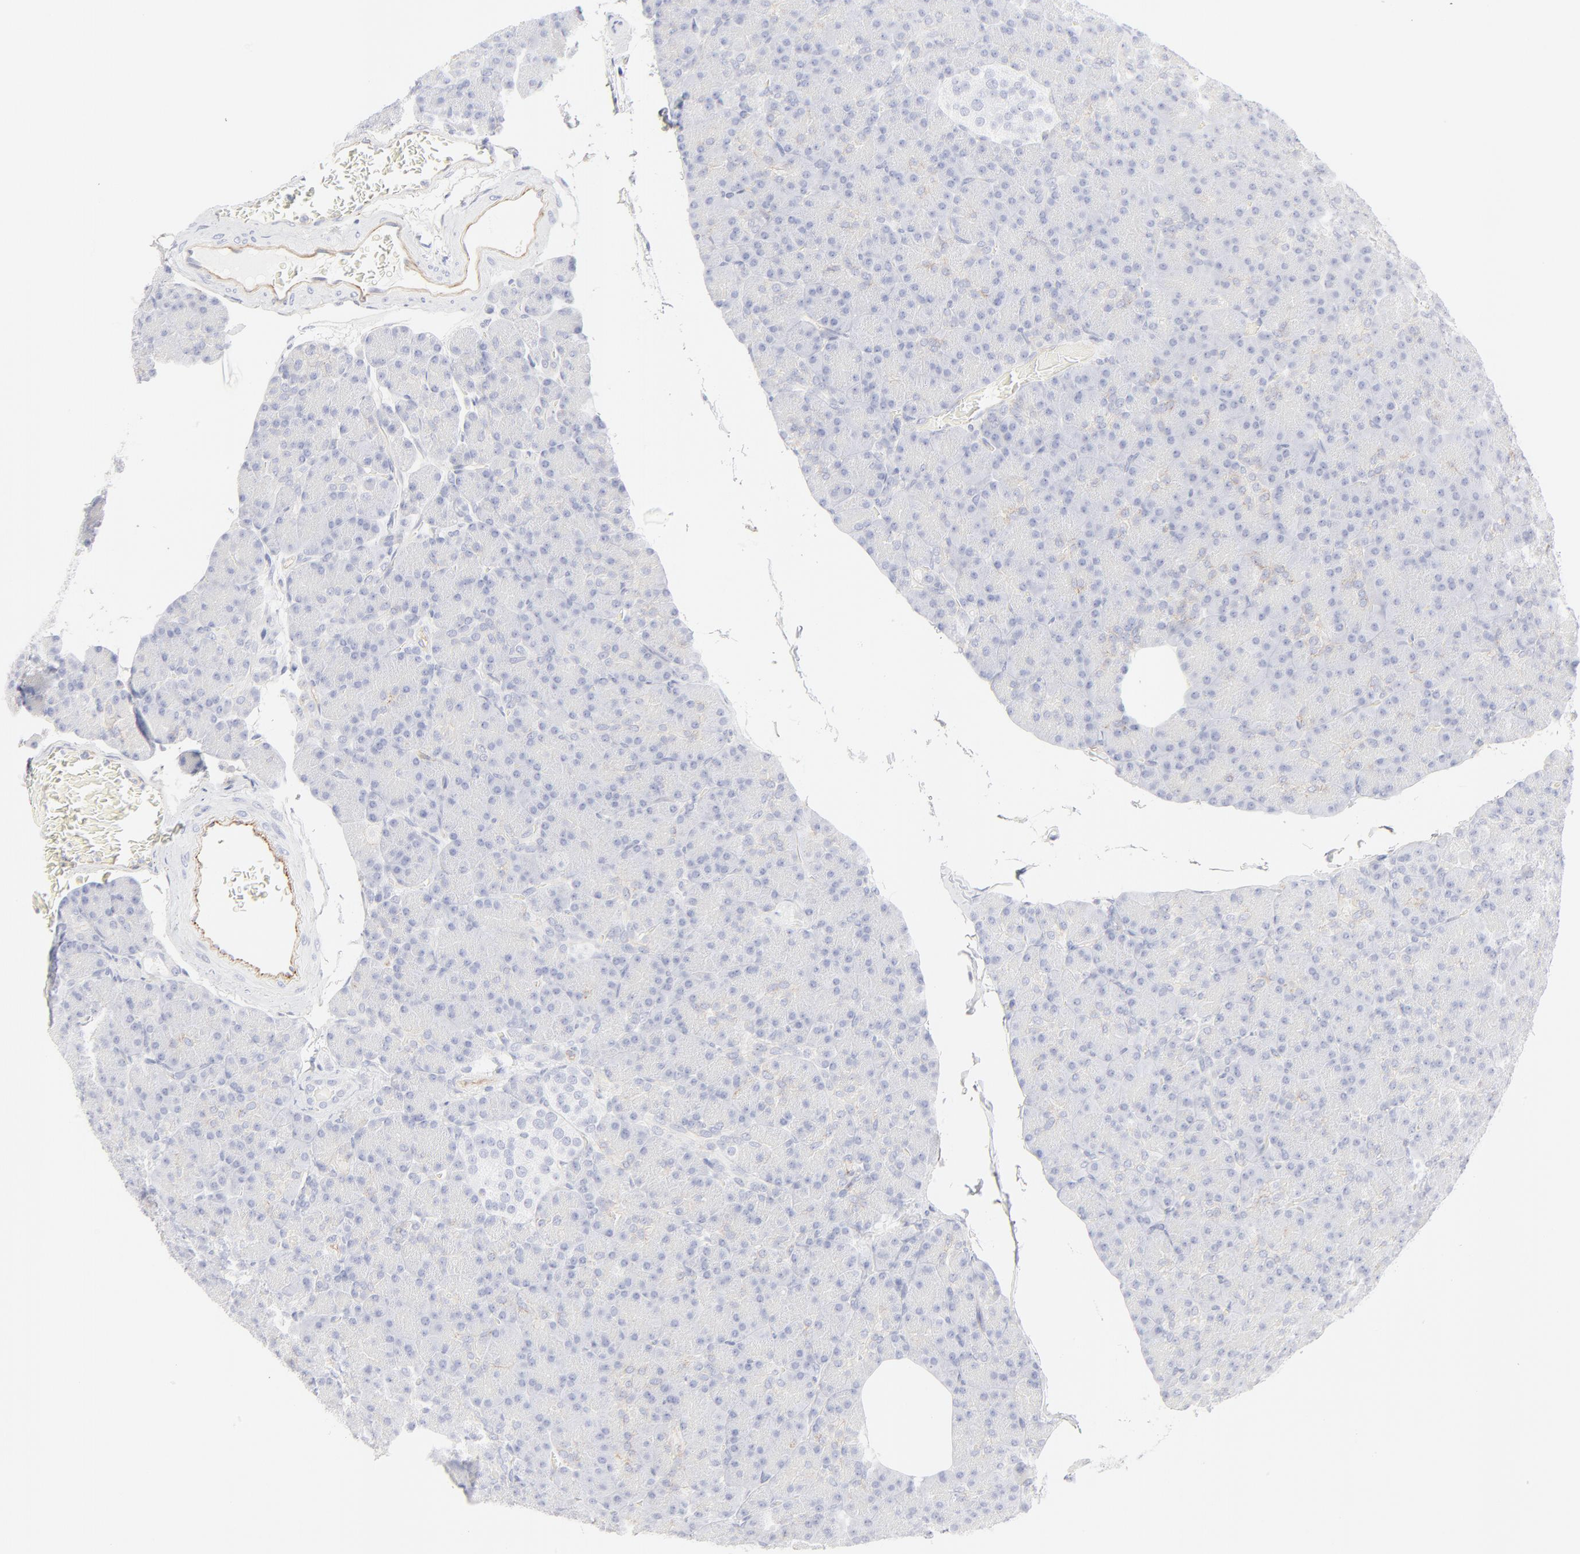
{"staining": {"intensity": "negative", "quantity": "none", "location": "none"}, "tissue": "pancreas", "cell_type": "Exocrine glandular cells", "image_type": "normal", "snomed": [{"axis": "morphology", "description": "Normal tissue, NOS"}, {"axis": "topography", "description": "Pancreas"}], "caption": "DAB (3,3'-diaminobenzidine) immunohistochemical staining of unremarkable human pancreas reveals no significant positivity in exocrine glandular cells.", "gene": "ITGA5", "patient": {"sex": "female", "age": 43}}